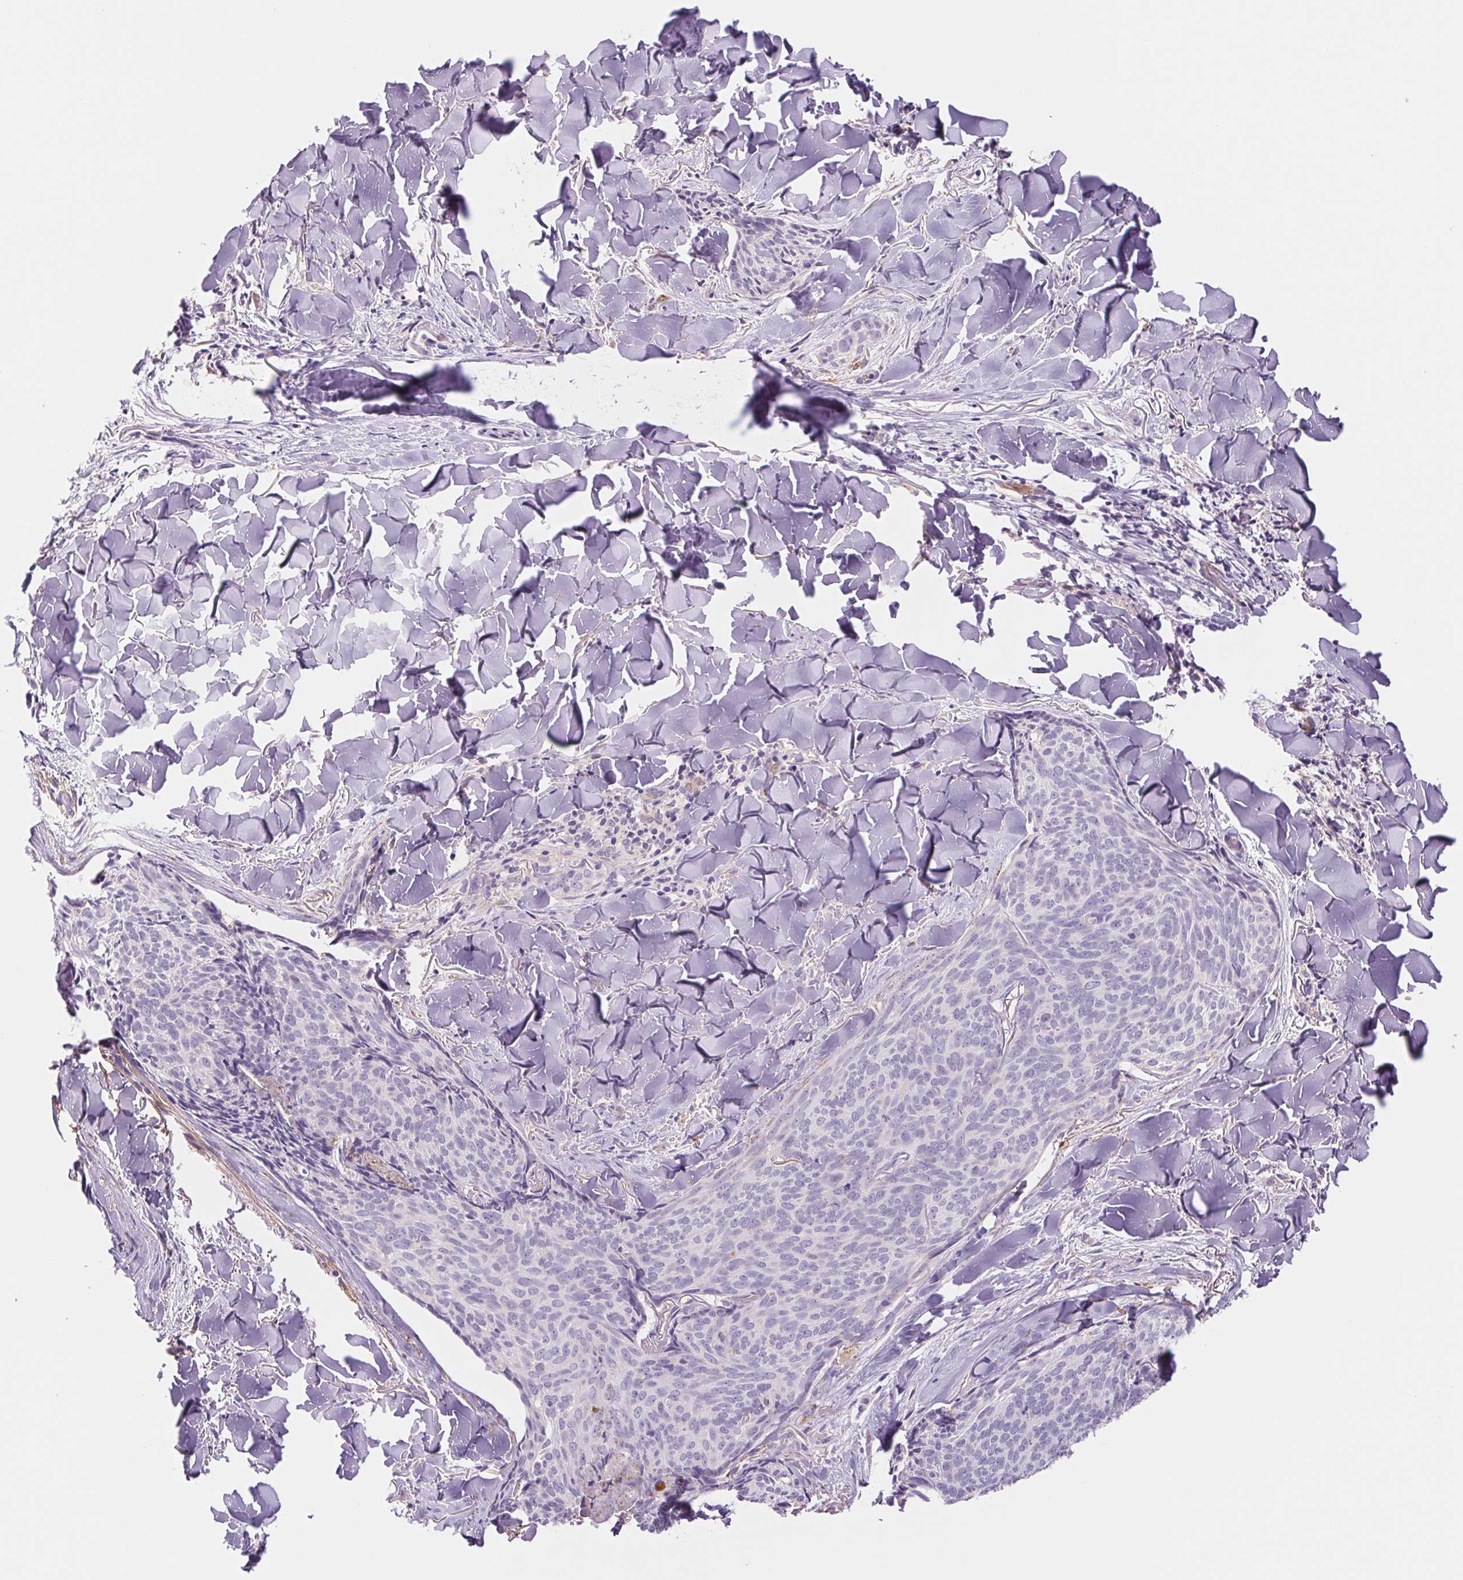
{"staining": {"intensity": "negative", "quantity": "none", "location": "none"}, "tissue": "skin cancer", "cell_type": "Tumor cells", "image_type": "cancer", "snomed": [{"axis": "morphology", "description": "Basal cell carcinoma"}, {"axis": "topography", "description": "Skin"}], "caption": "Photomicrograph shows no significant protein expression in tumor cells of basal cell carcinoma (skin).", "gene": "IGFL3", "patient": {"sex": "female", "age": 82}}